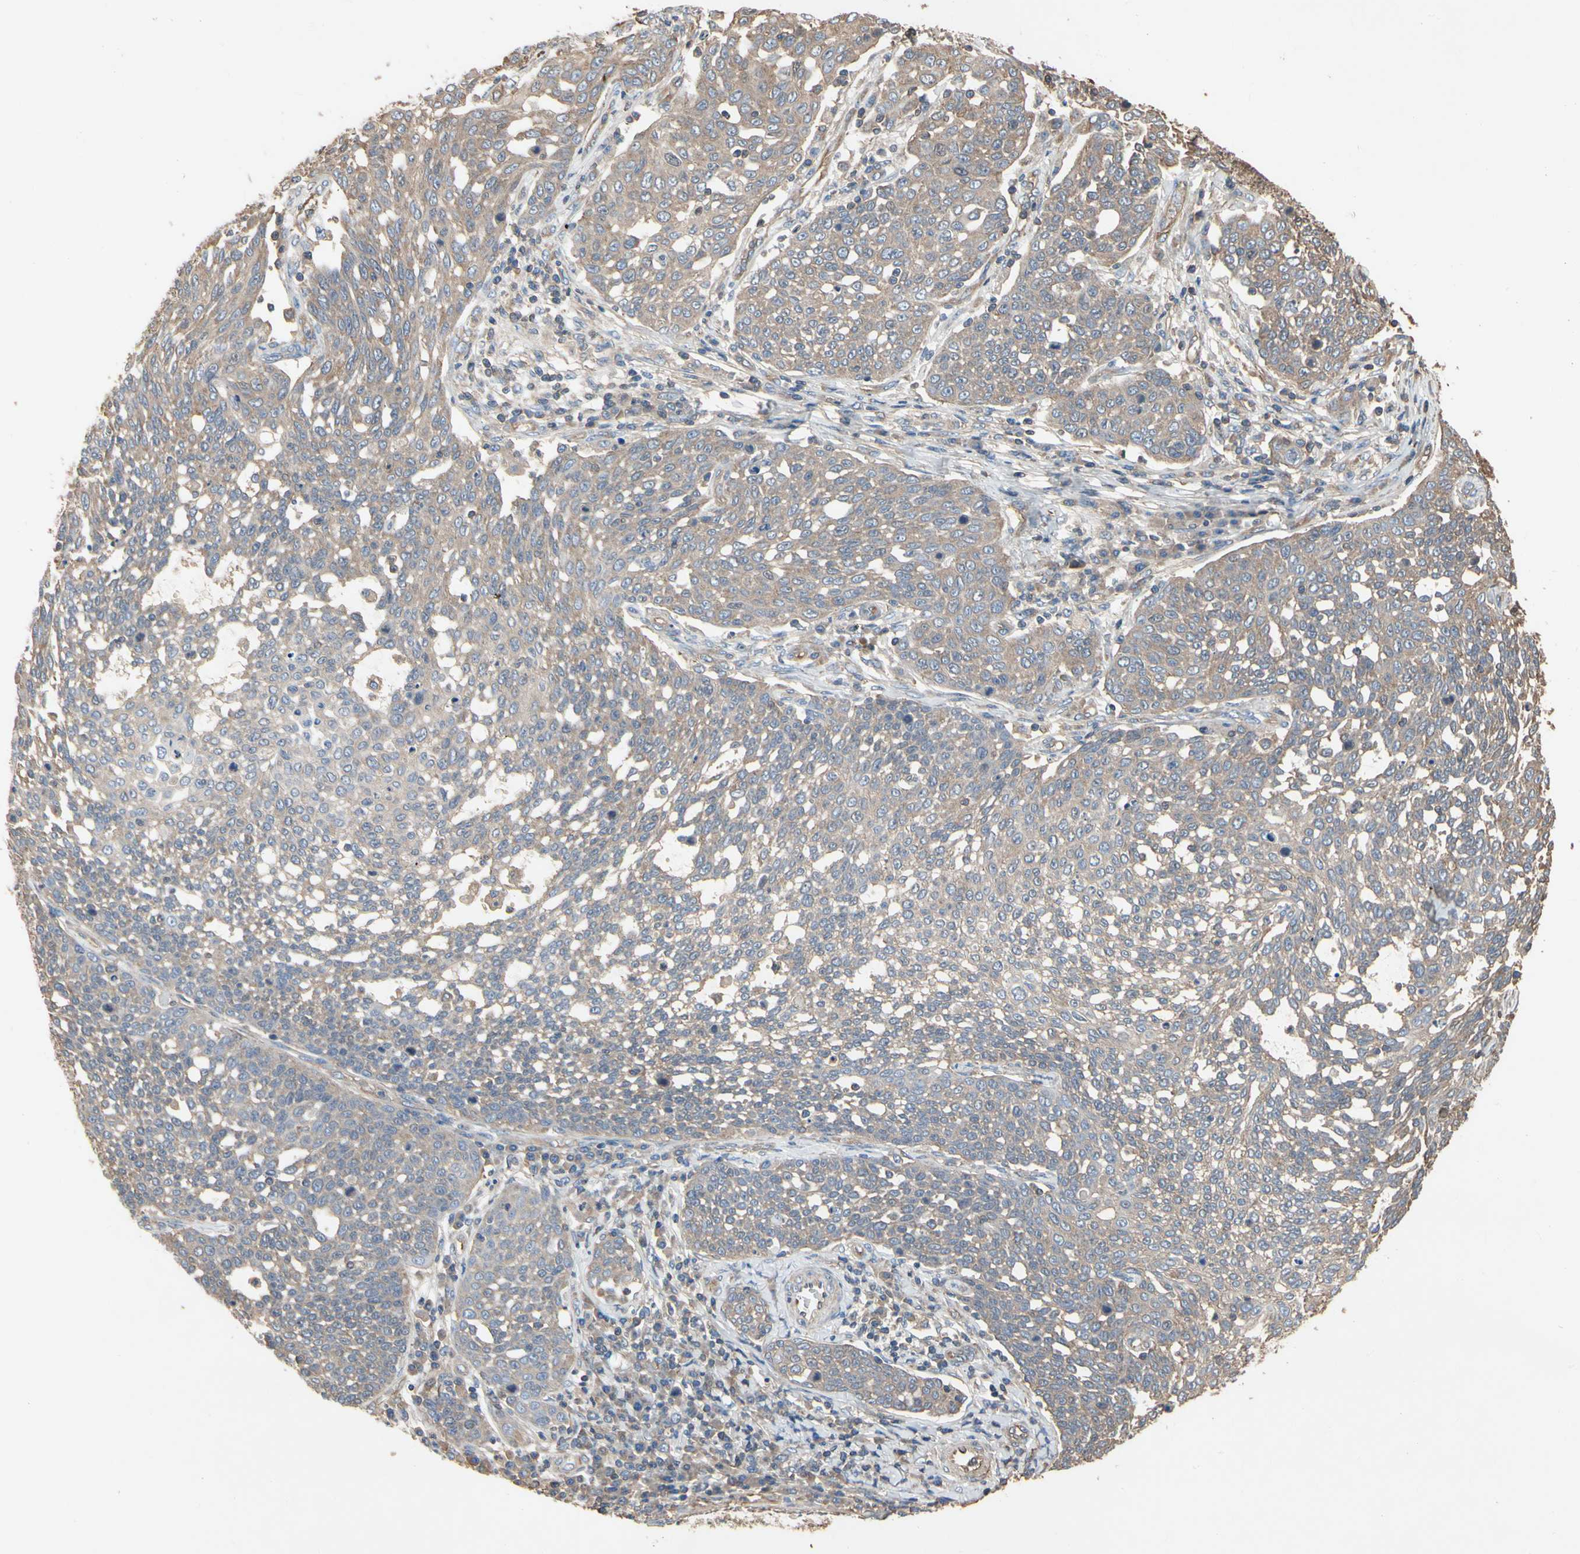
{"staining": {"intensity": "weak", "quantity": ">75%", "location": "cytoplasmic/membranous"}, "tissue": "cervical cancer", "cell_type": "Tumor cells", "image_type": "cancer", "snomed": [{"axis": "morphology", "description": "Squamous cell carcinoma, NOS"}, {"axis": "topography", "description": "Cervix"}], "caption": "Cervical cancer stained with IHC demonstrates weak cytoplasmic/membranous positivity in about >75% of tumor cells.", "gene": "PDZK1", "patient": {"sex": "female", "age": 34}}